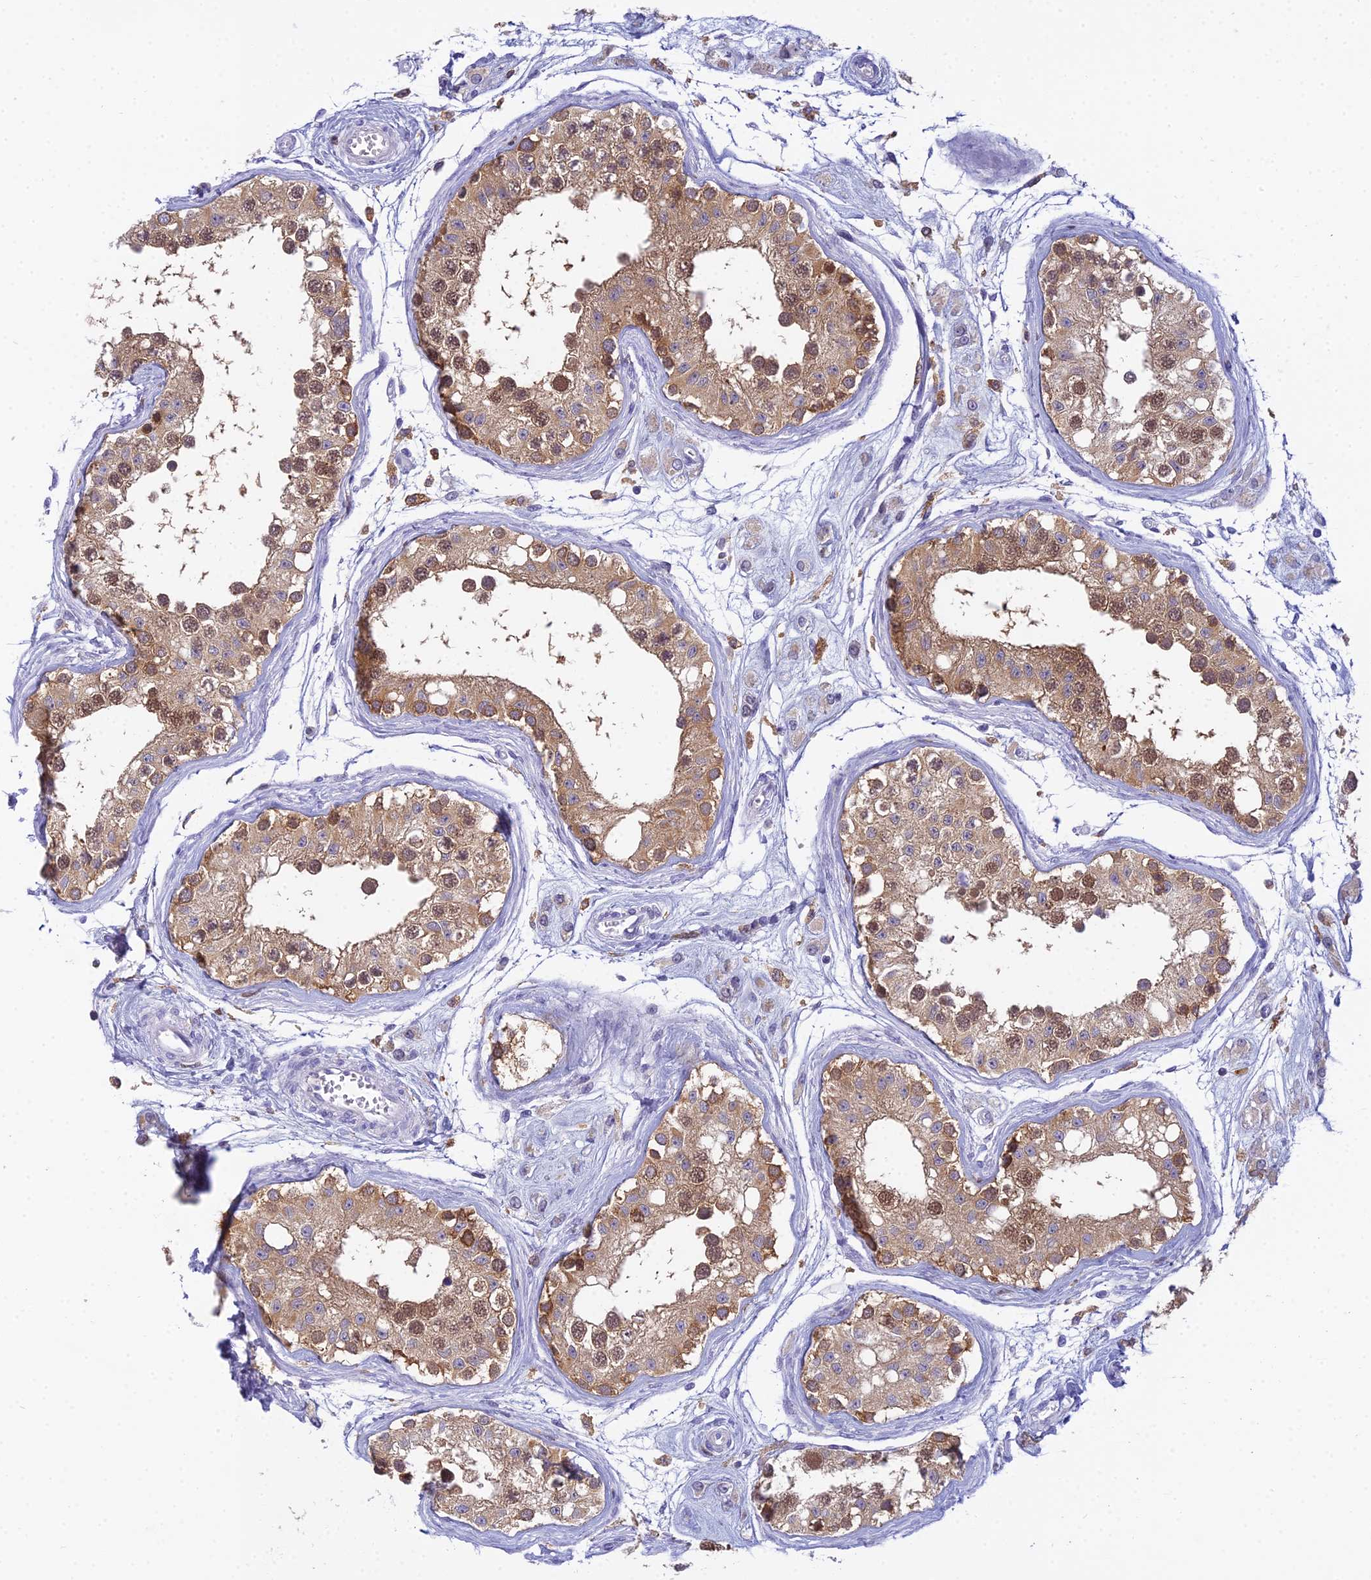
{"staining": {"intensity": "moderate", "quantity": ">75%", "location": "cytoplasmic/membranous,nuclear"}, "tissue": "testis", "cell_type": "Cells in seminiferous ducts", "image_type": "normal", "snomed": [{"axis": "morphology", "description": "Normal tissue, NOS"}, {"axis": "morphology", "description": "Adenocarcinoma, metastatic, NOS"}, {"axis": "topography", "description": "Testis"}], "caption": "Cells in seminiferous ducts reveal moderate cytoplasmic/membranous,nuclear positivity in about >75% of cells in benign testis.", "gene": "UBE2G1", "patient": {"sex": "male", "age": 26}}